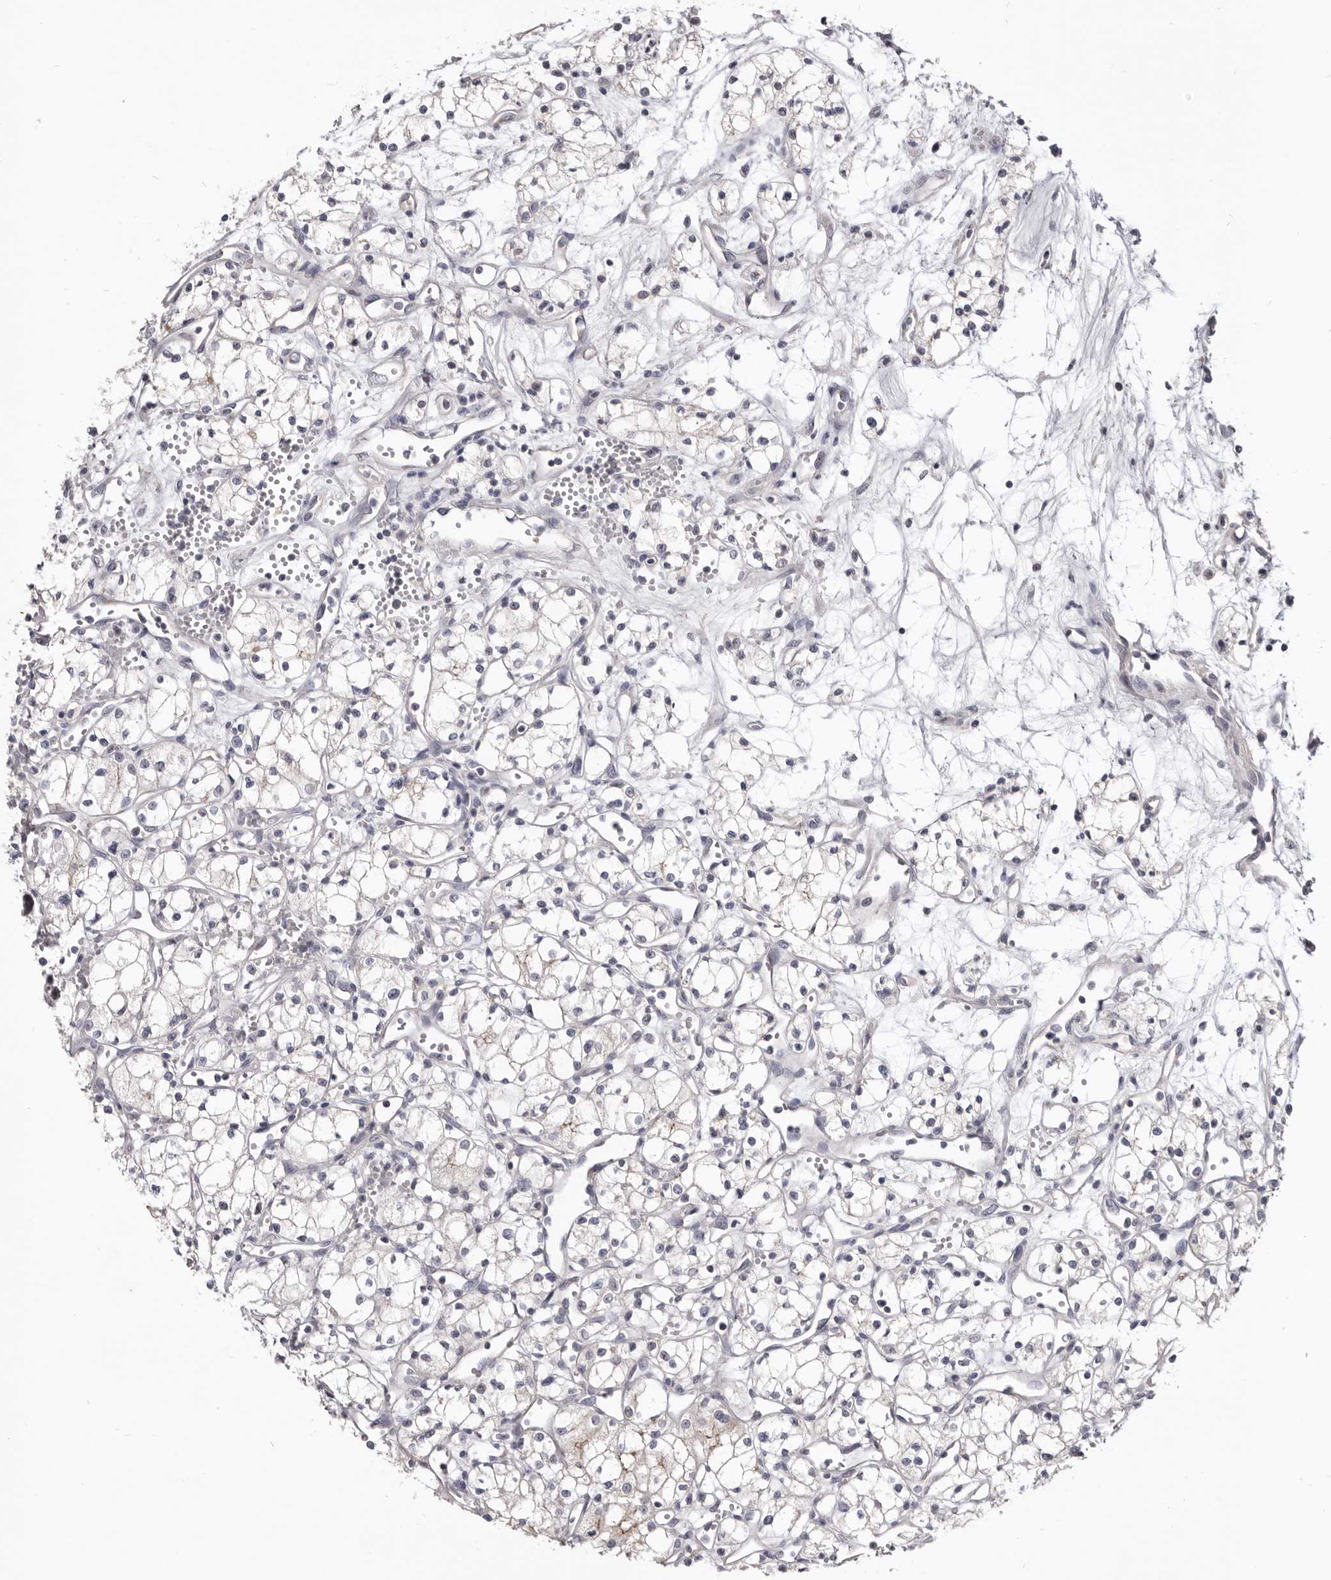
{"staining": {"intensity": "negative", "quantity": "none", "location": "none"}, "tissue": "renal cancer", "cell_type": "Tumor cells", "image_type": "cancer", "snomed": [{"axis": "morphology", "description": "Adenocarcinoma, NOS"}, {"axis": "topography", "description": "Kidney"}], "caption": "Tumor cells are negative for brown protein staining in renal cancer (adenocarcinoma).", "gene": "CGN", "patient": {"sex": "male", "age": 59}}